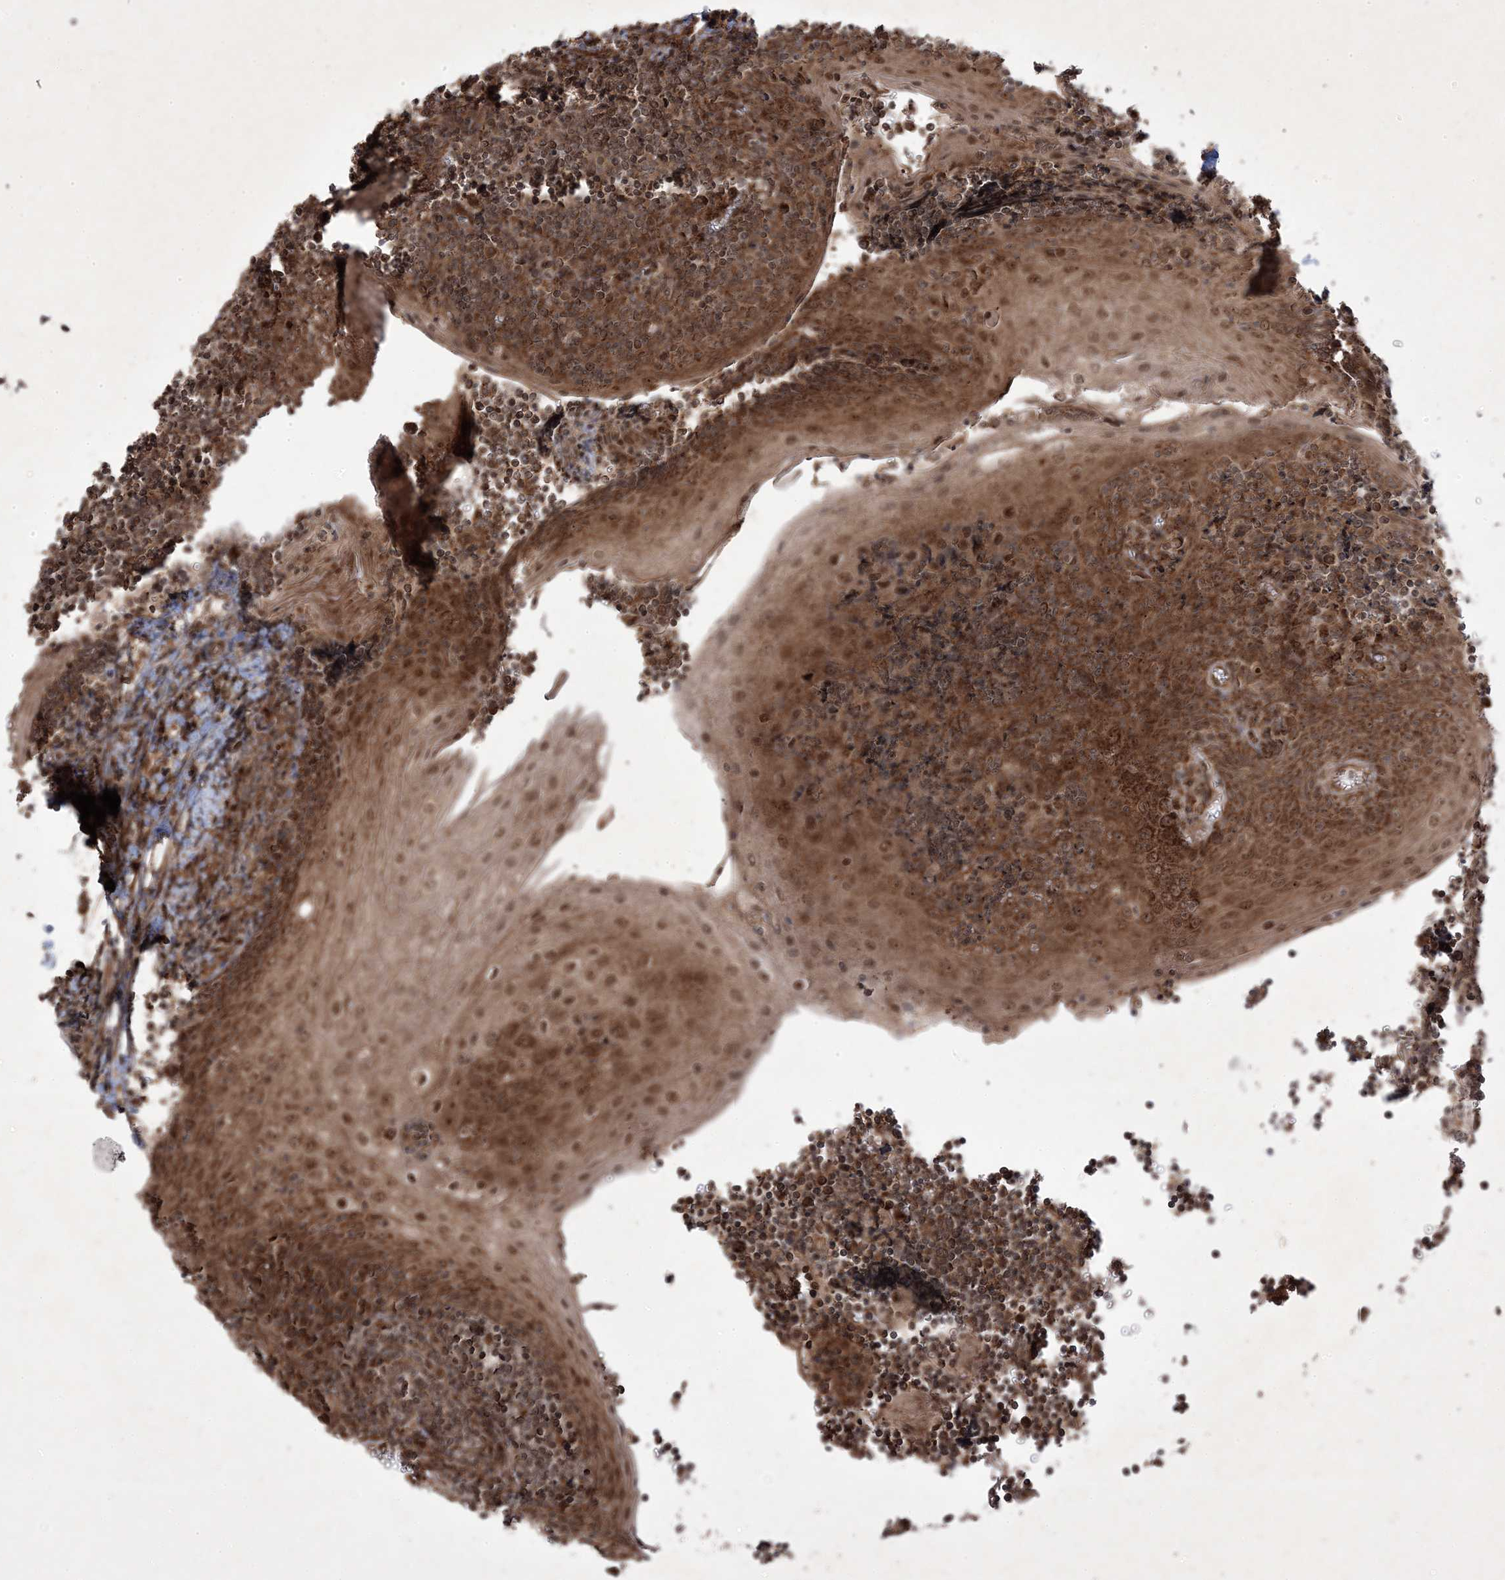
{"staining": {"intensity": "moderate", "quantity": ">75%", "location": "cytoplasmic/membranous,nuclear"}, "tissue": "tonsil", "cell_type": "Germinal center cells", "image_type": "normal", "snomed": [{"axis": "morphology", "description": "Normal tissue, NOS"}, {"axis": "topography", "description": "Tonsil"}], "caption": "This is a micrograph of IHC staining of normal tonsil, which shows moderate staining in the cytoplasmic/membranous,nuclear of germinal center cells.", "gene": "PLEKHM2", "patient": {"sex": "male", "age": 27}}